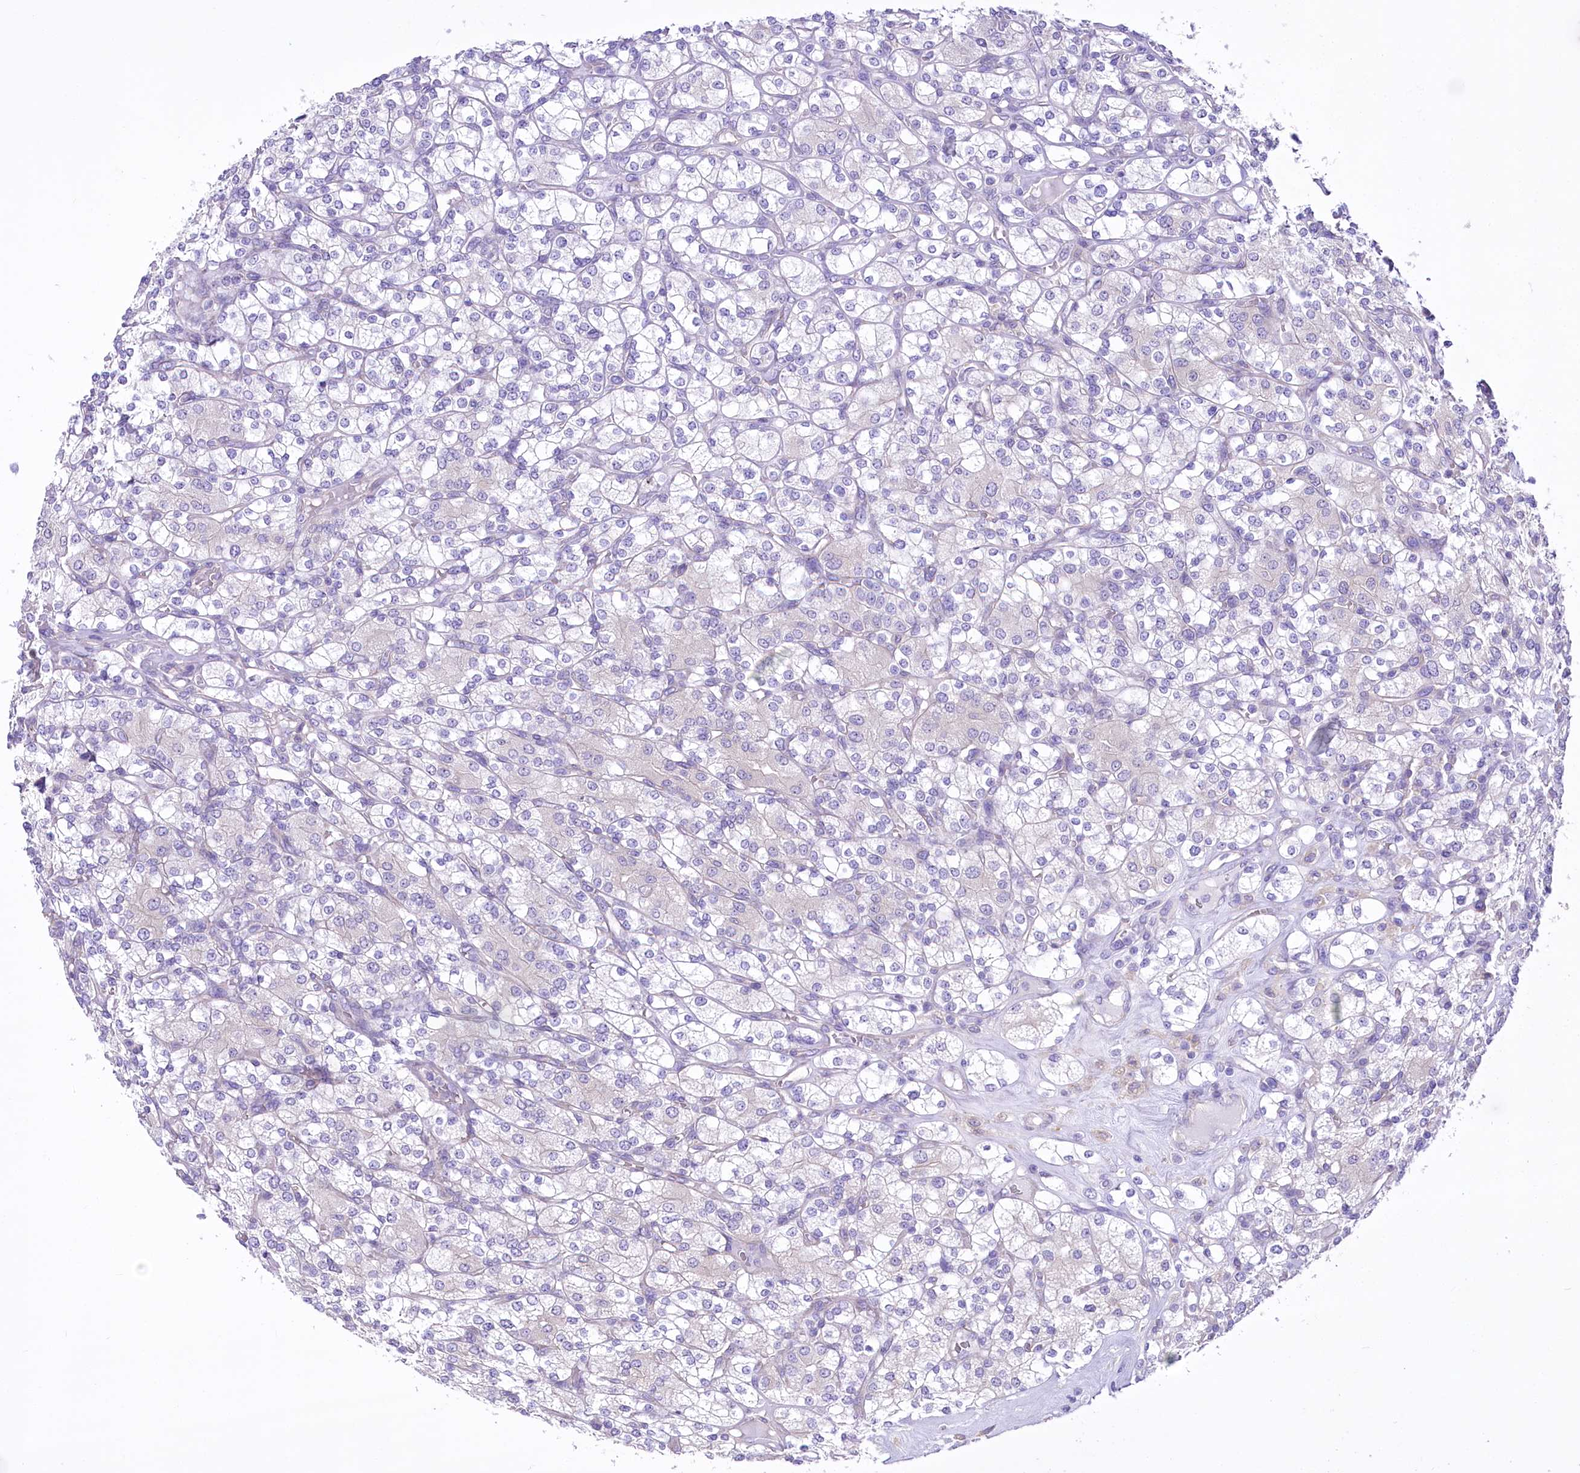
{"staining": {"intensity": "negative", "quantity": "none", "location": "none"}, "tissue": "renal cancer", "cell_type": "Tumor cells", "image_type": "cancer", "snomed": [{"axis": "morphology", "description": "Adenocarcinoma, NOS"}, {"axis": "topography", "description": "Kidney"}], "caption": "Tumor cells are negative for protein expression in human renal adenocarcinoma.", "gene": "LRRC34", "patient": {"sex": "male", "age": 77}}